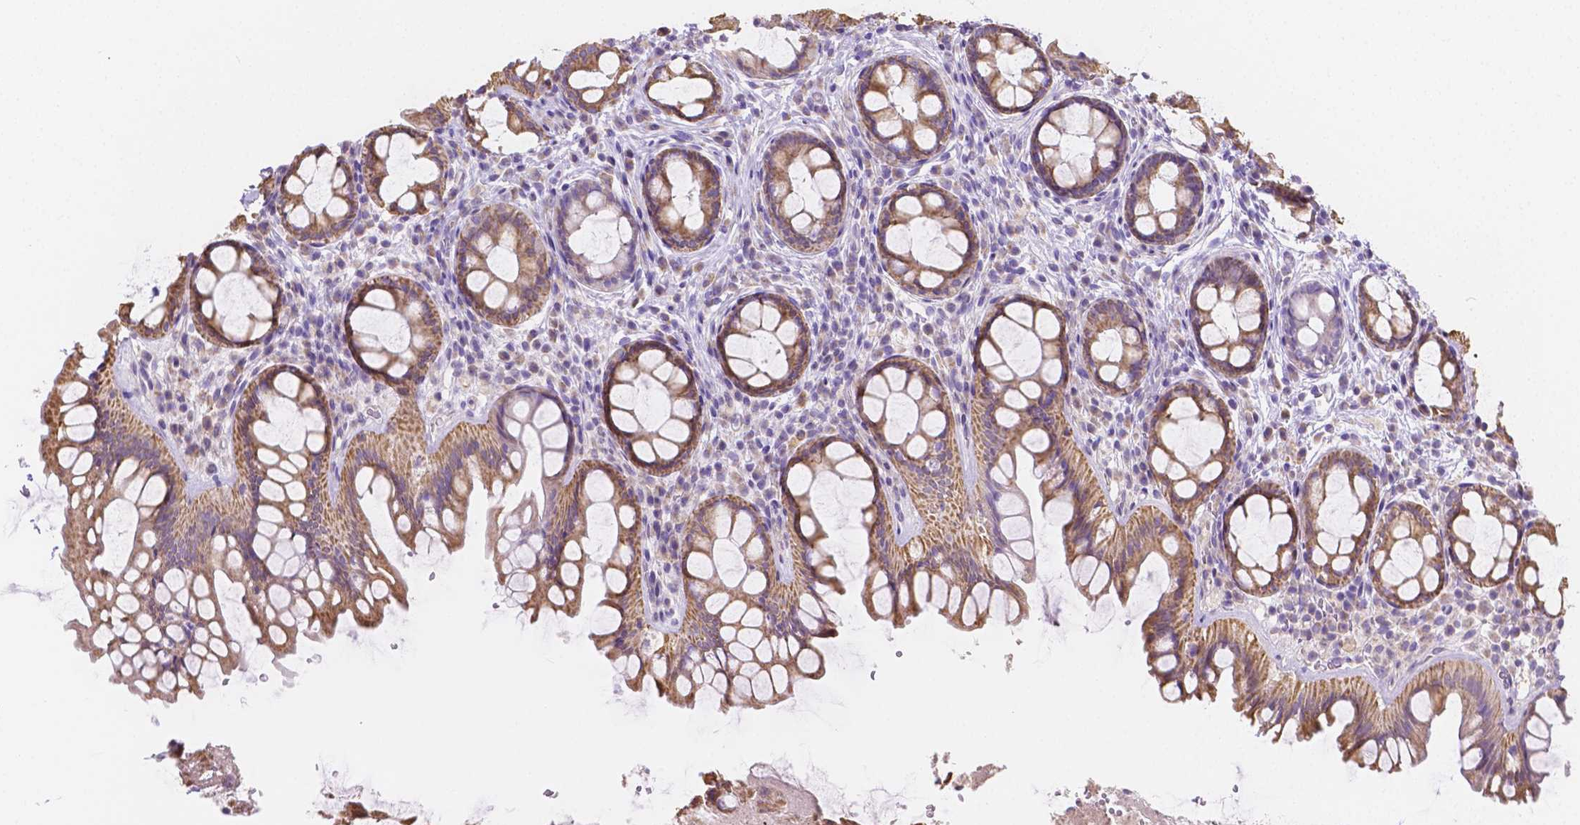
{"staining": {"intensity": "moderate", "quantity": ">75%", "location": "cytoplasmic/membranous"}, "tissue": "rectum", "cell_type": "Glandular cells", "image_type": "normal", "snomed": [{"axis": "morphology", "description": "Normal tissue, NOS"}, {"axis": "topography", "description": "Rectum"}], "caption": "Rectum was stained to show a protein in brown. There is medium levels of moderate cytoplasmic/membranous expression in about >75% of glandular cells. The protein is stained brown, and the nuclei are stained in blue (DAB IHC with brightfield microscopy, high magnification).", "gene": "TMEM130", "patient": {"sex": "female", "age": 69}}